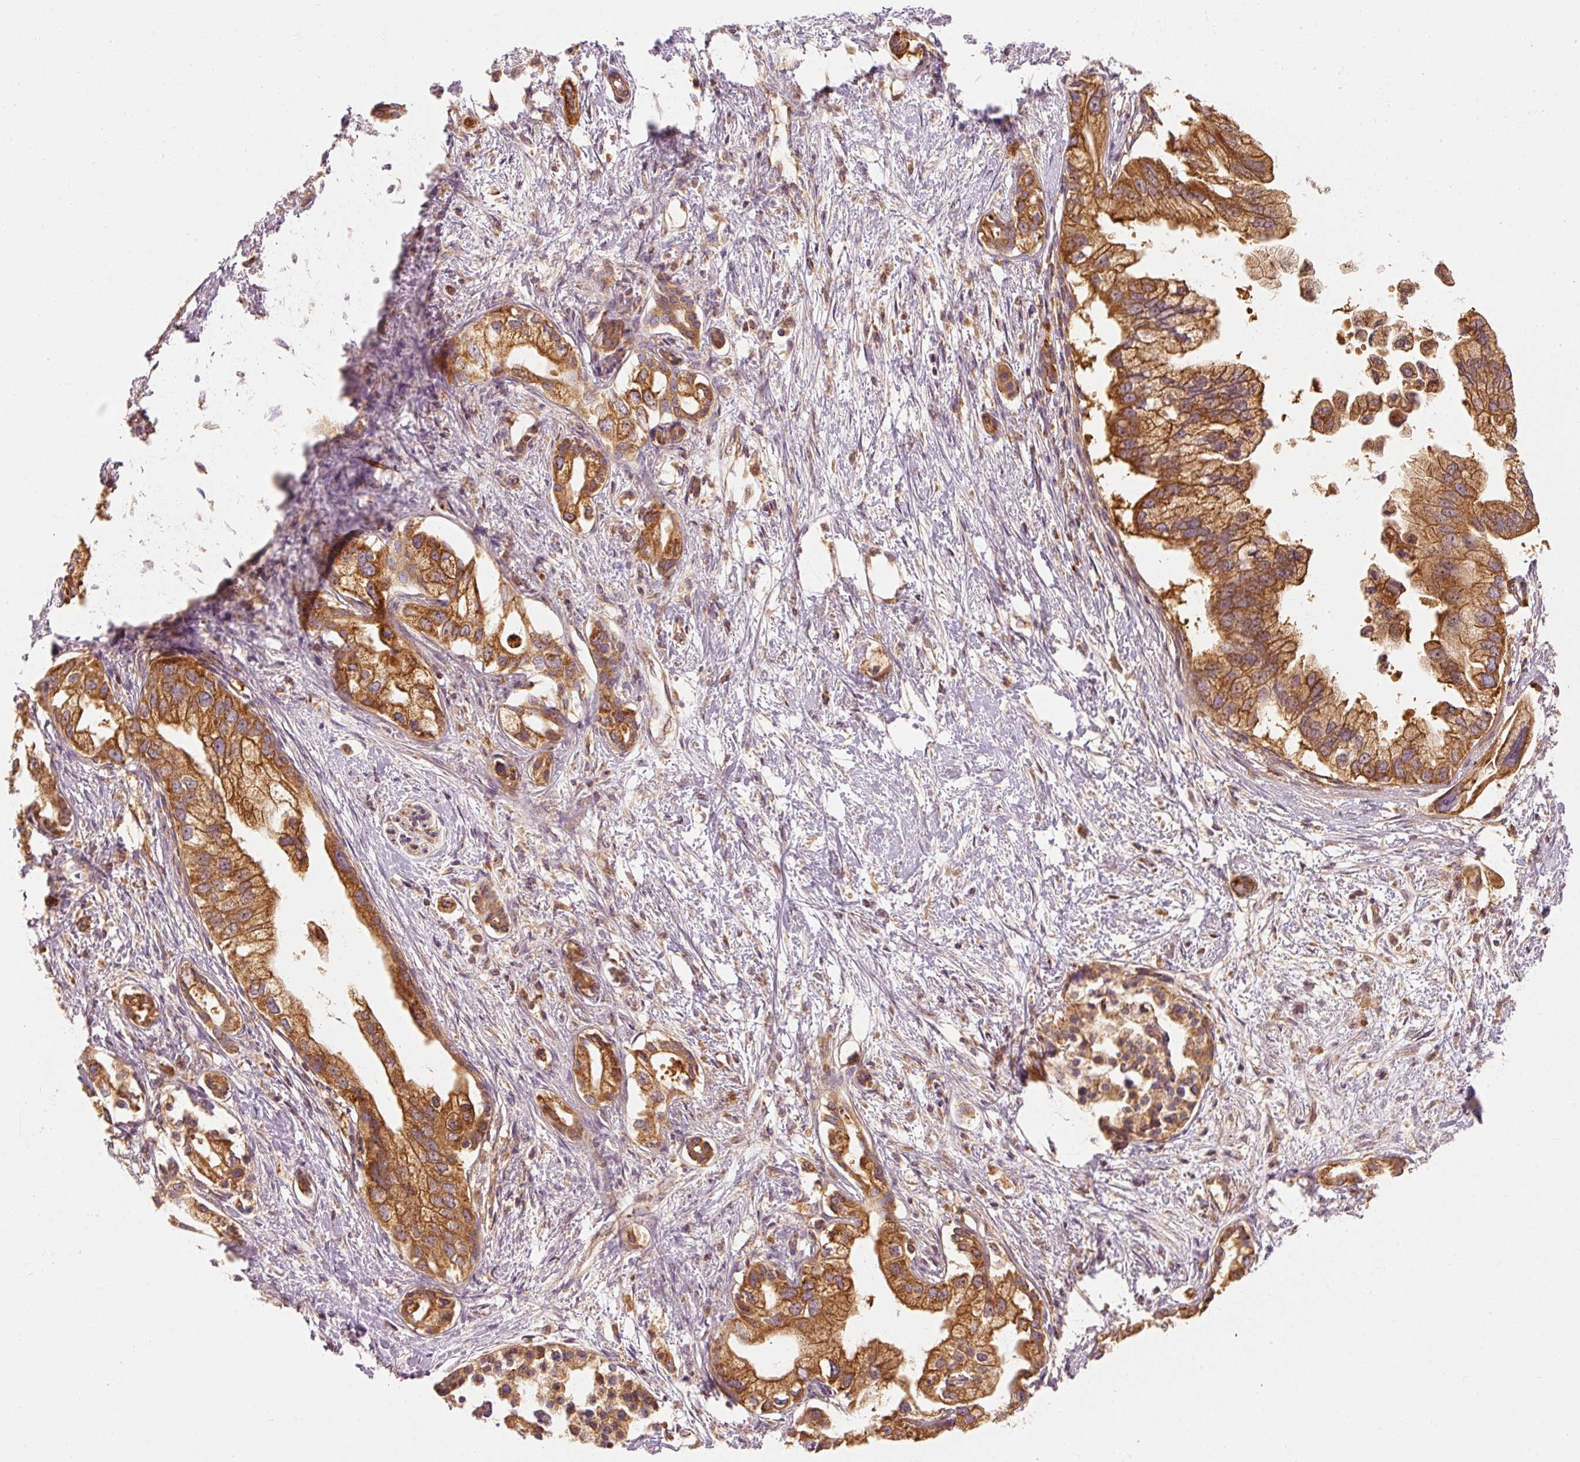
{"staining": {"intensity": "strong", "quantity": ">75%", "location": "cytoplasmic/membranous"}, "tissue": "pancreatic cancer", "cell_type": "Tumor cells", "image_type": "cancer", "snomed": [{"axis": "morphology", "description": "Adenocarcinoma, NOS"}, {"axis": "topography", "description": "Pancreas"}], "caption": "A high-resolution image shows immunohistochemistry (IHC) staining of adenocarcinoma (pancreatic), which demonstrates strong cytoplasmic/membranous positivity in about >75% of tumor cells.", "gene": "TOMM40", "patient": {"sex": "male", "age": 70}}